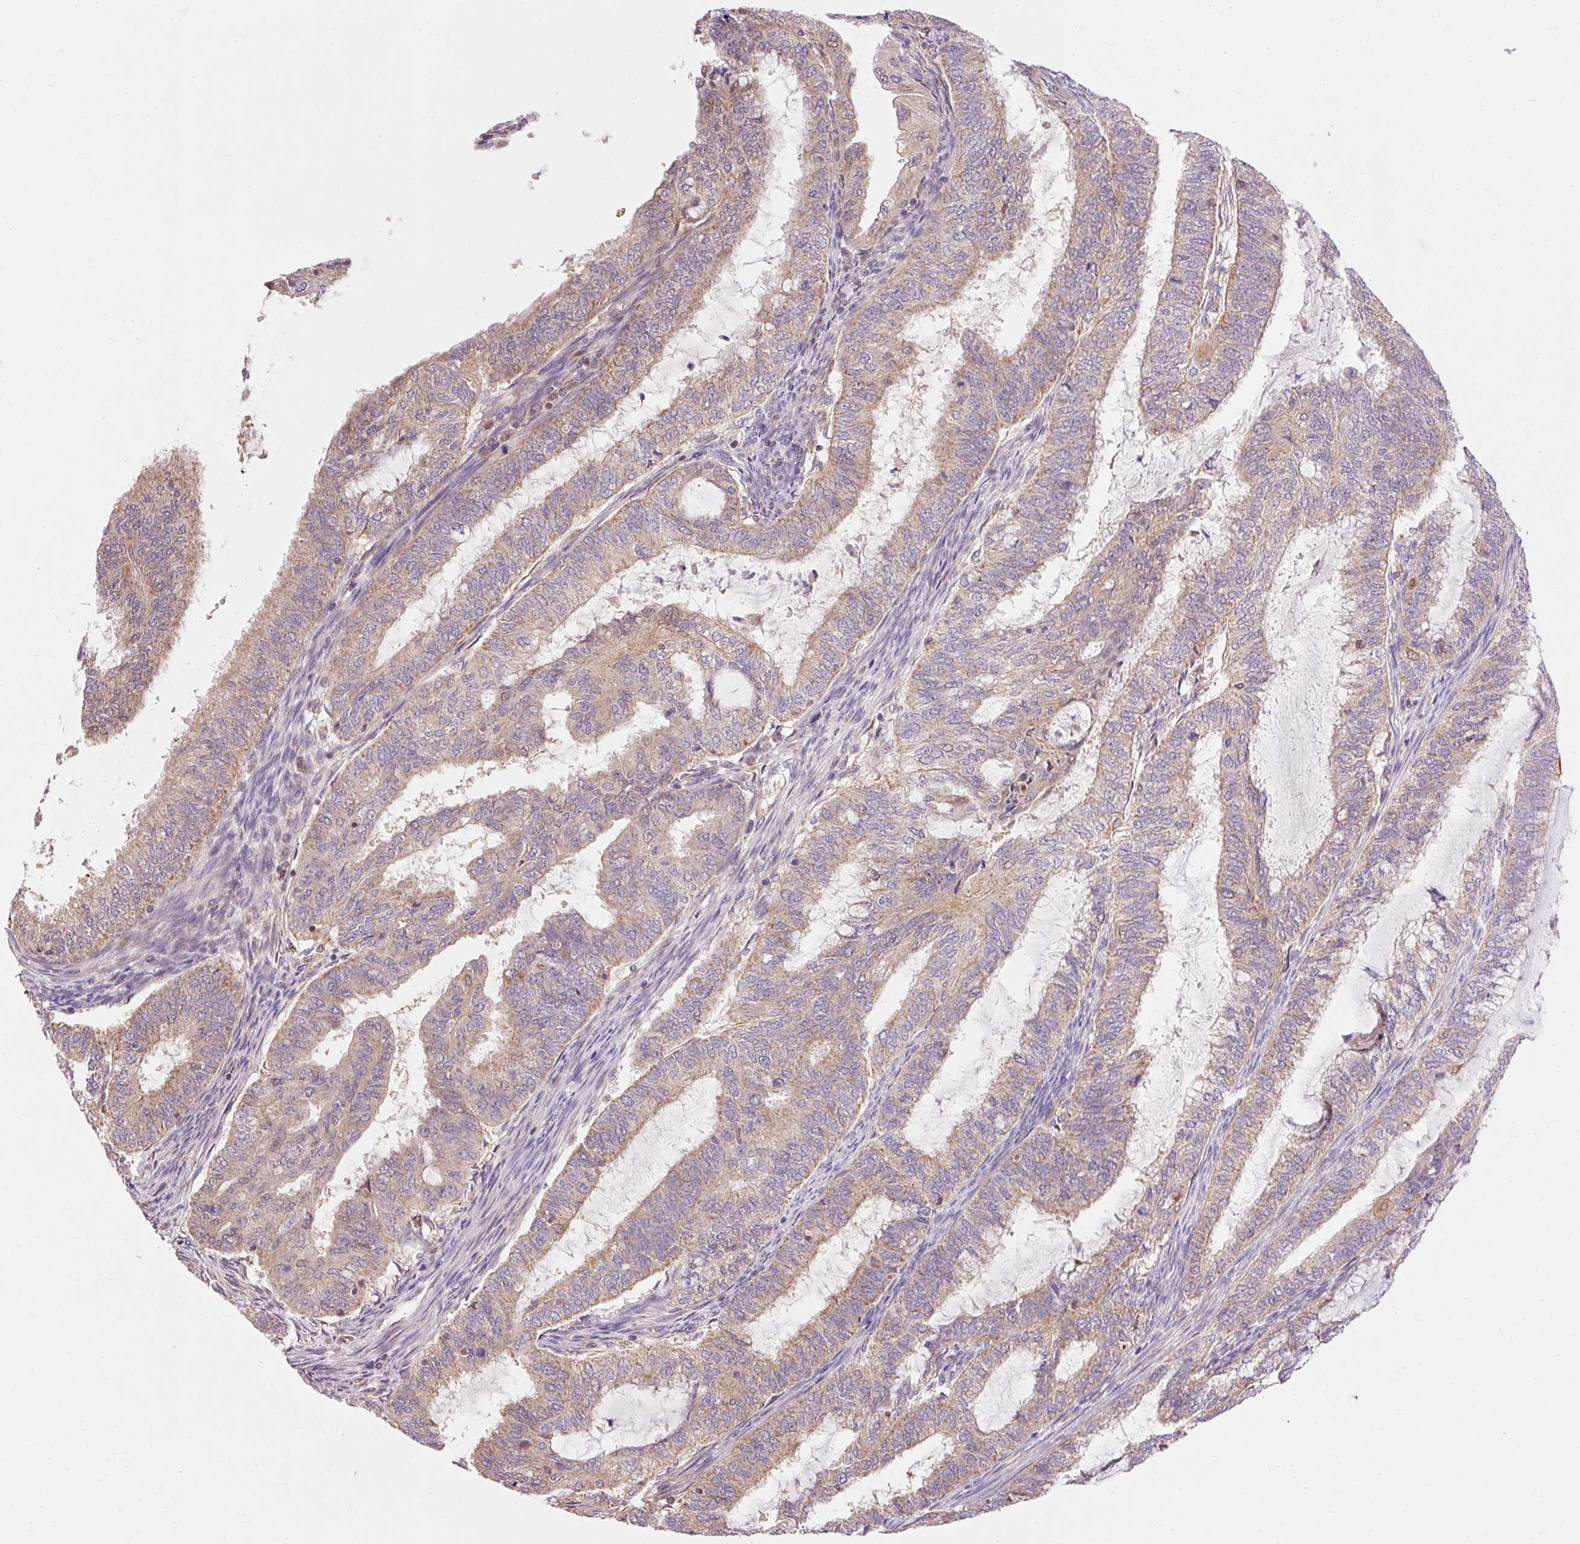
{"staining": {"intensity": "moderate", "quantity": ">75%", "location": "cytoplasmic/membranous"}, "tissue": "endometrial cancer", "cell_type": "Tumor cells", "image_type": "cancer", "snomed": [{"axis": "morphology", "description": "Adenocarcinoma, NOS"}, {"axis": "topography", "description": "Endometrium"}], "caption": "This micrograph exhibits endometrial cancer (adenocarcinoma) stained with immunohistochemistry to label a protein in brown. The cytoplasmic/membranous of tumor cells show moderate positivity for the protein. Nuclei are counter-stained blue.", "gene": "IMMT", "patient": {"sex": "female", "age": 51}}